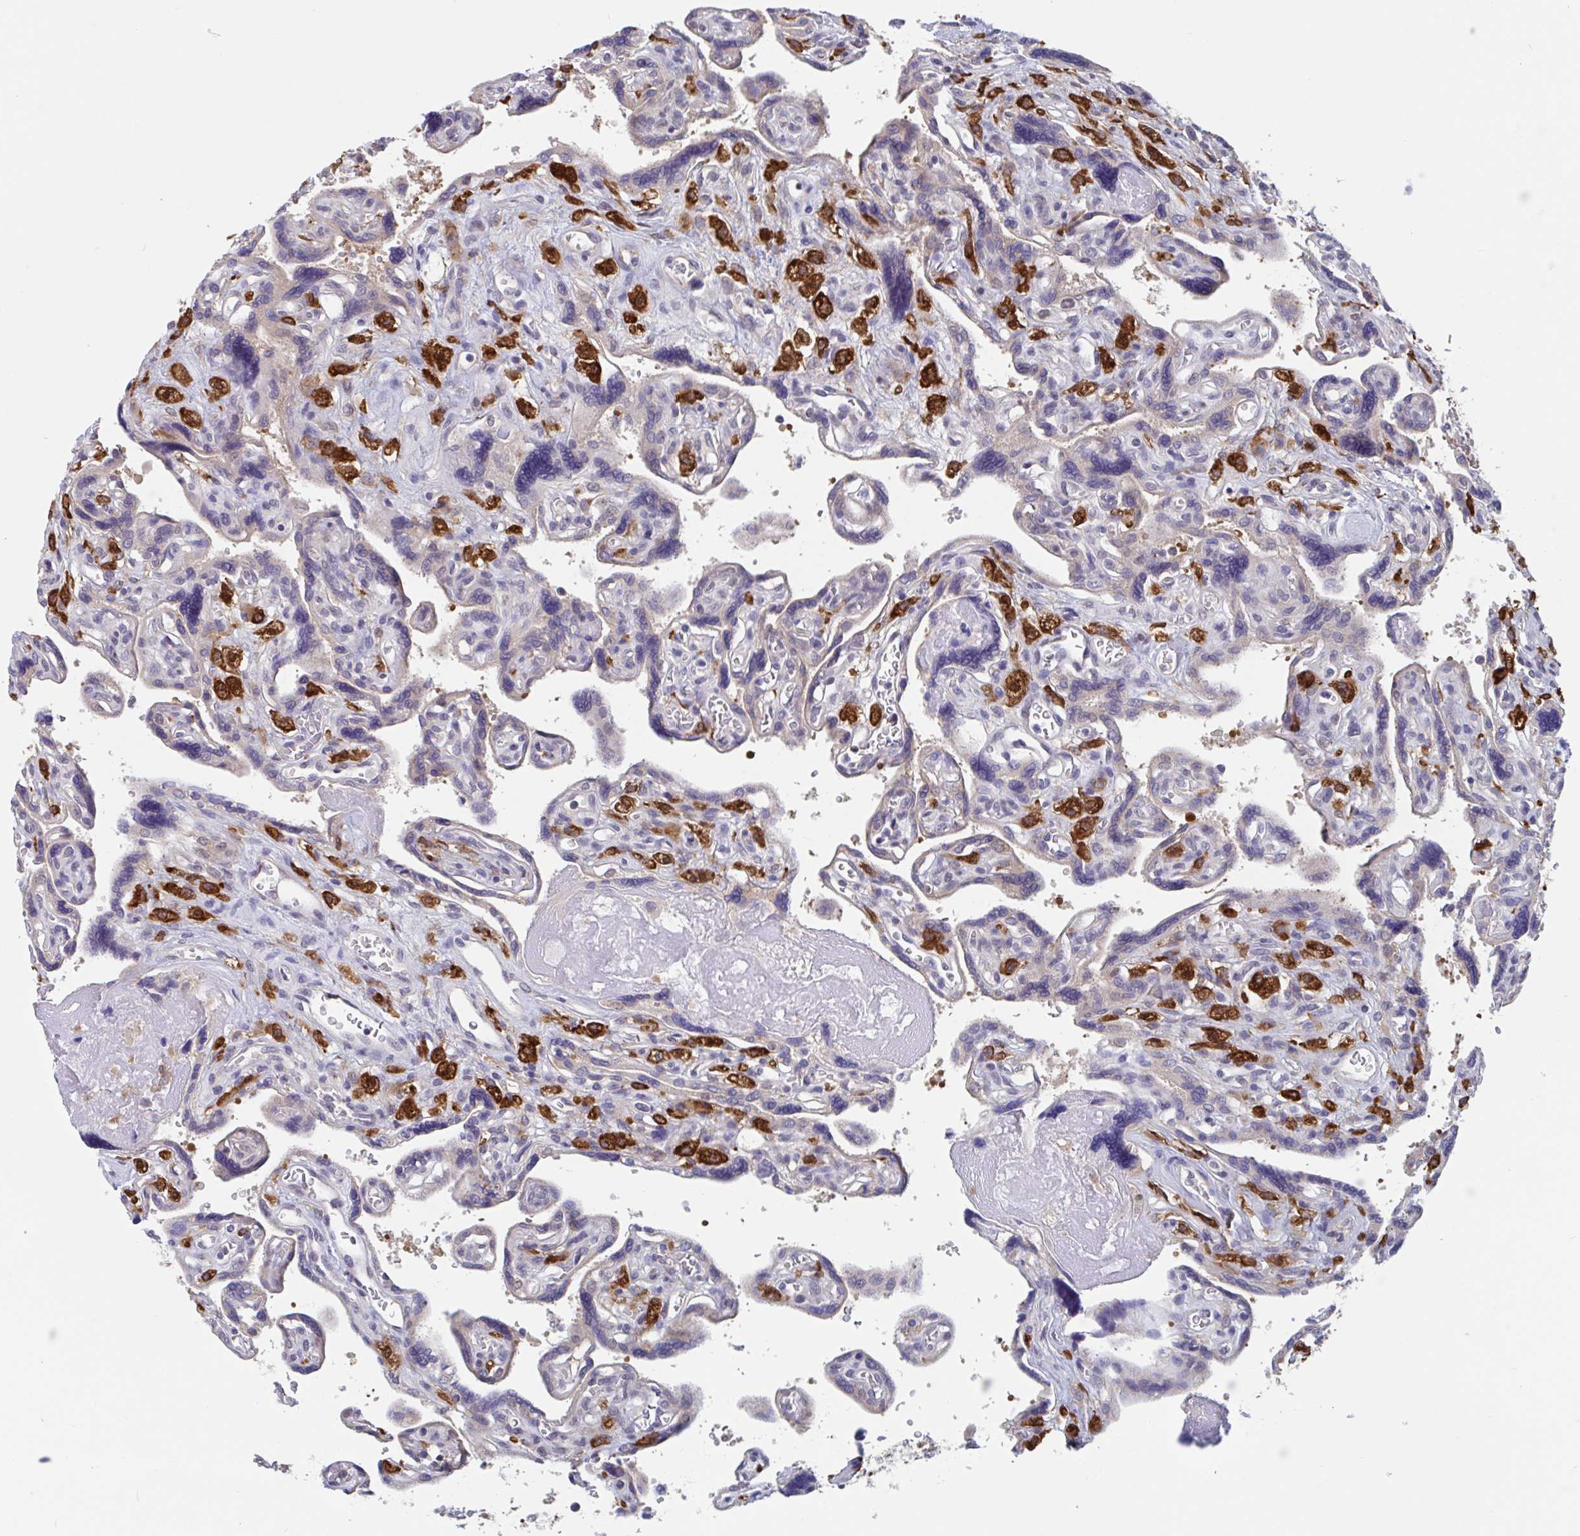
{"staining": {"intensity": "strong", "quantity": "25%-75%", "location": "cytoplasmic/membranous"}, "tissue": "placenta", "cell_type": "Trophoblastic cells", "image_type": "normal", "snomed": [{"axis": "morphology", "description": "Normal tissue, NOS"}, {"axis": "topography", "description": "Placenta"}], "caption": "A high-resolution histopathology image shows IHC staining of benign placenta, which displays strong cytoplasmic/membranous staining in approximately 25%-75% of trophoblastic cells. (Brightfield microscopy of DAB IHC at high magnification).", "gene": "SNX8", "patient": {"sex": "female", "age": 39}}